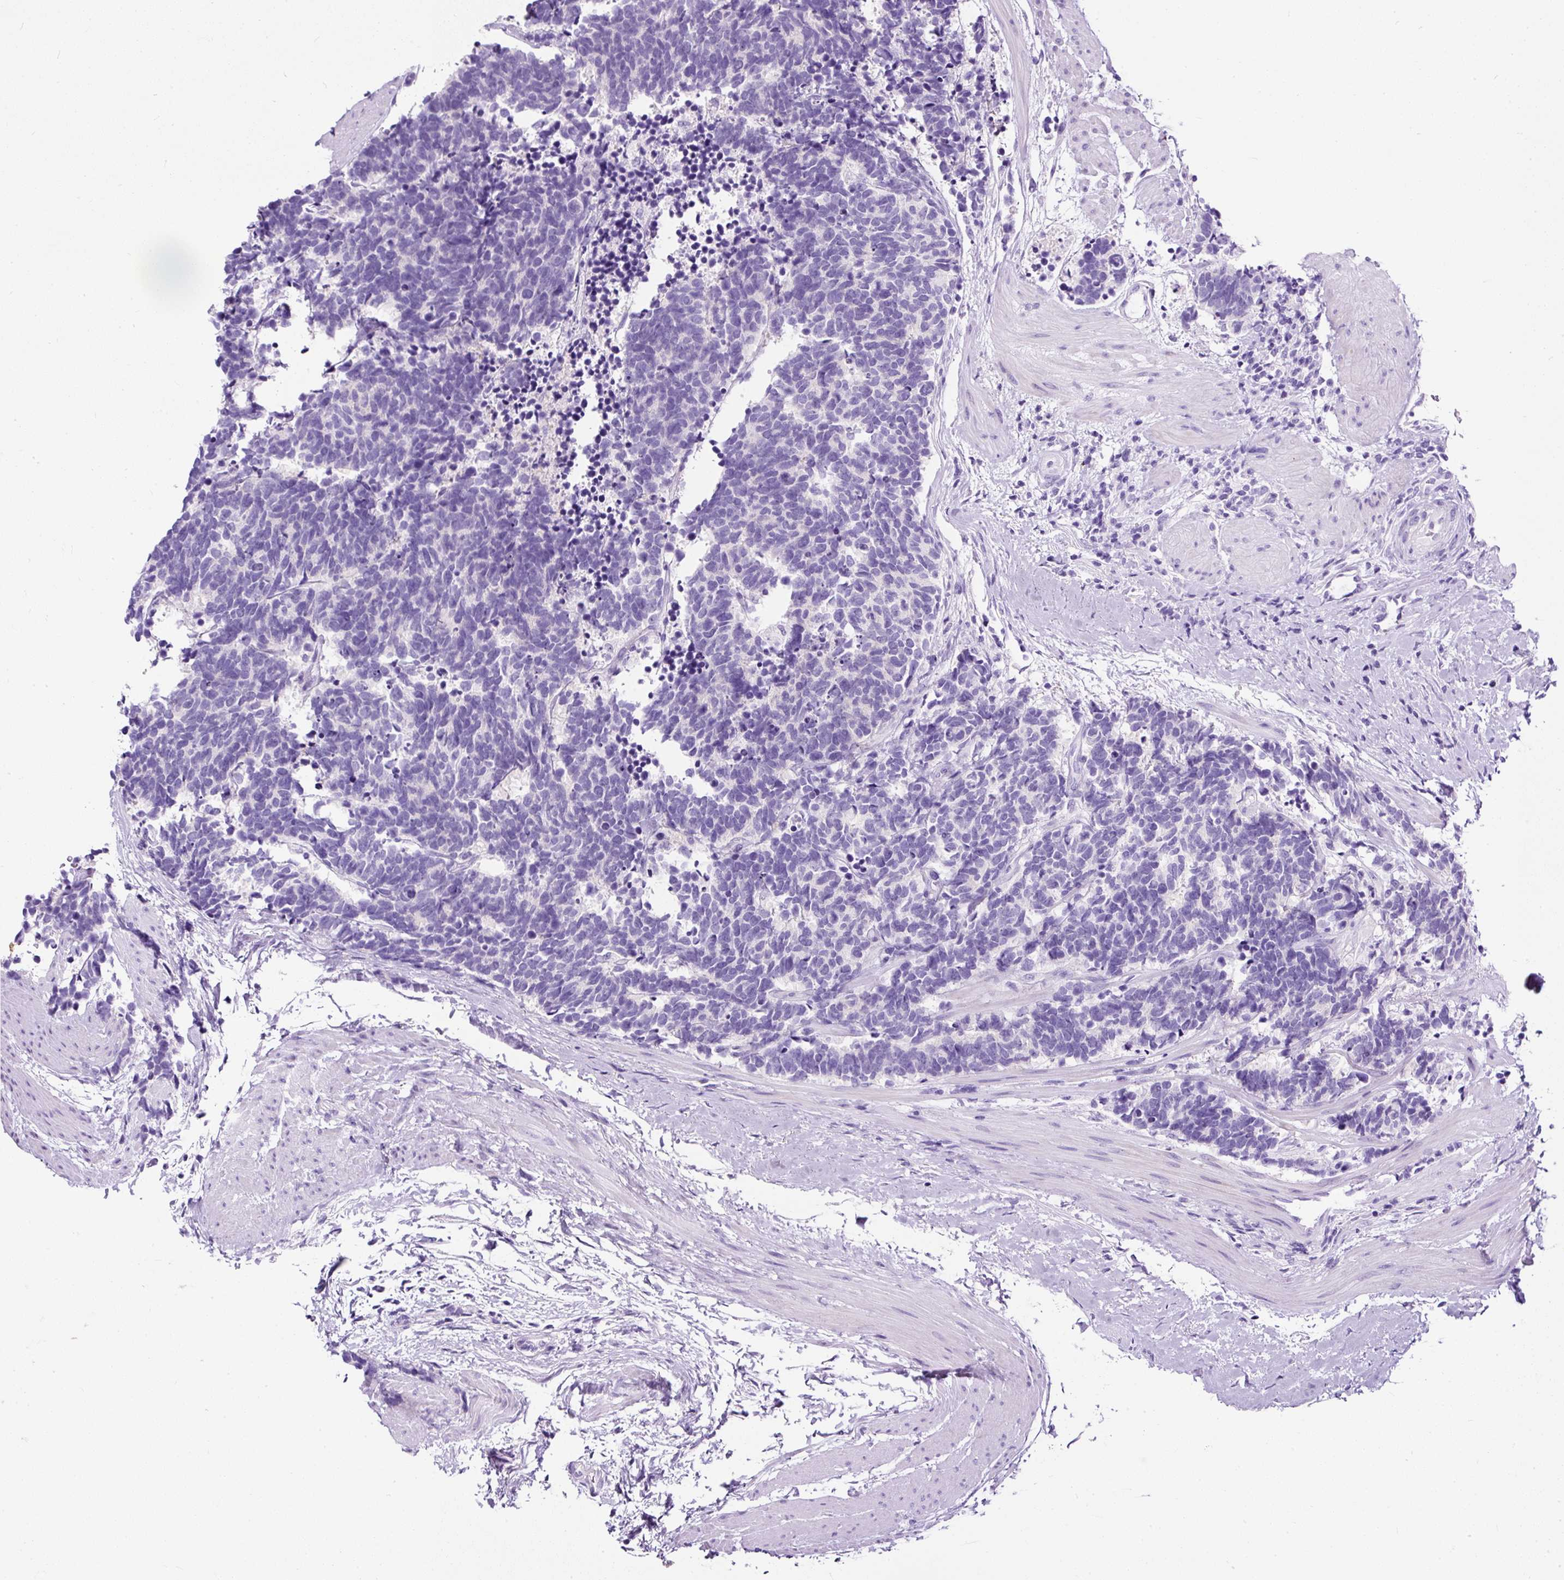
{"staining": {"intensity": "negative", "quantity": "none", "location": "none"}, "tissue": "carcinoid", "cell_type": "Tumor cells", "image_type": "cancer", "snomed": [{"axis": "morphology", "description": "Carcinoid, malignant, NOS"}, {"axis": "topography", "description": "Colon"}], "caption": "This is an immunohistochemistry micrograph of carcinoid (malignant). There is no staining in tumor cells.", "gene": "STOX2", "patient": {"sex": "female", "age": 52}}